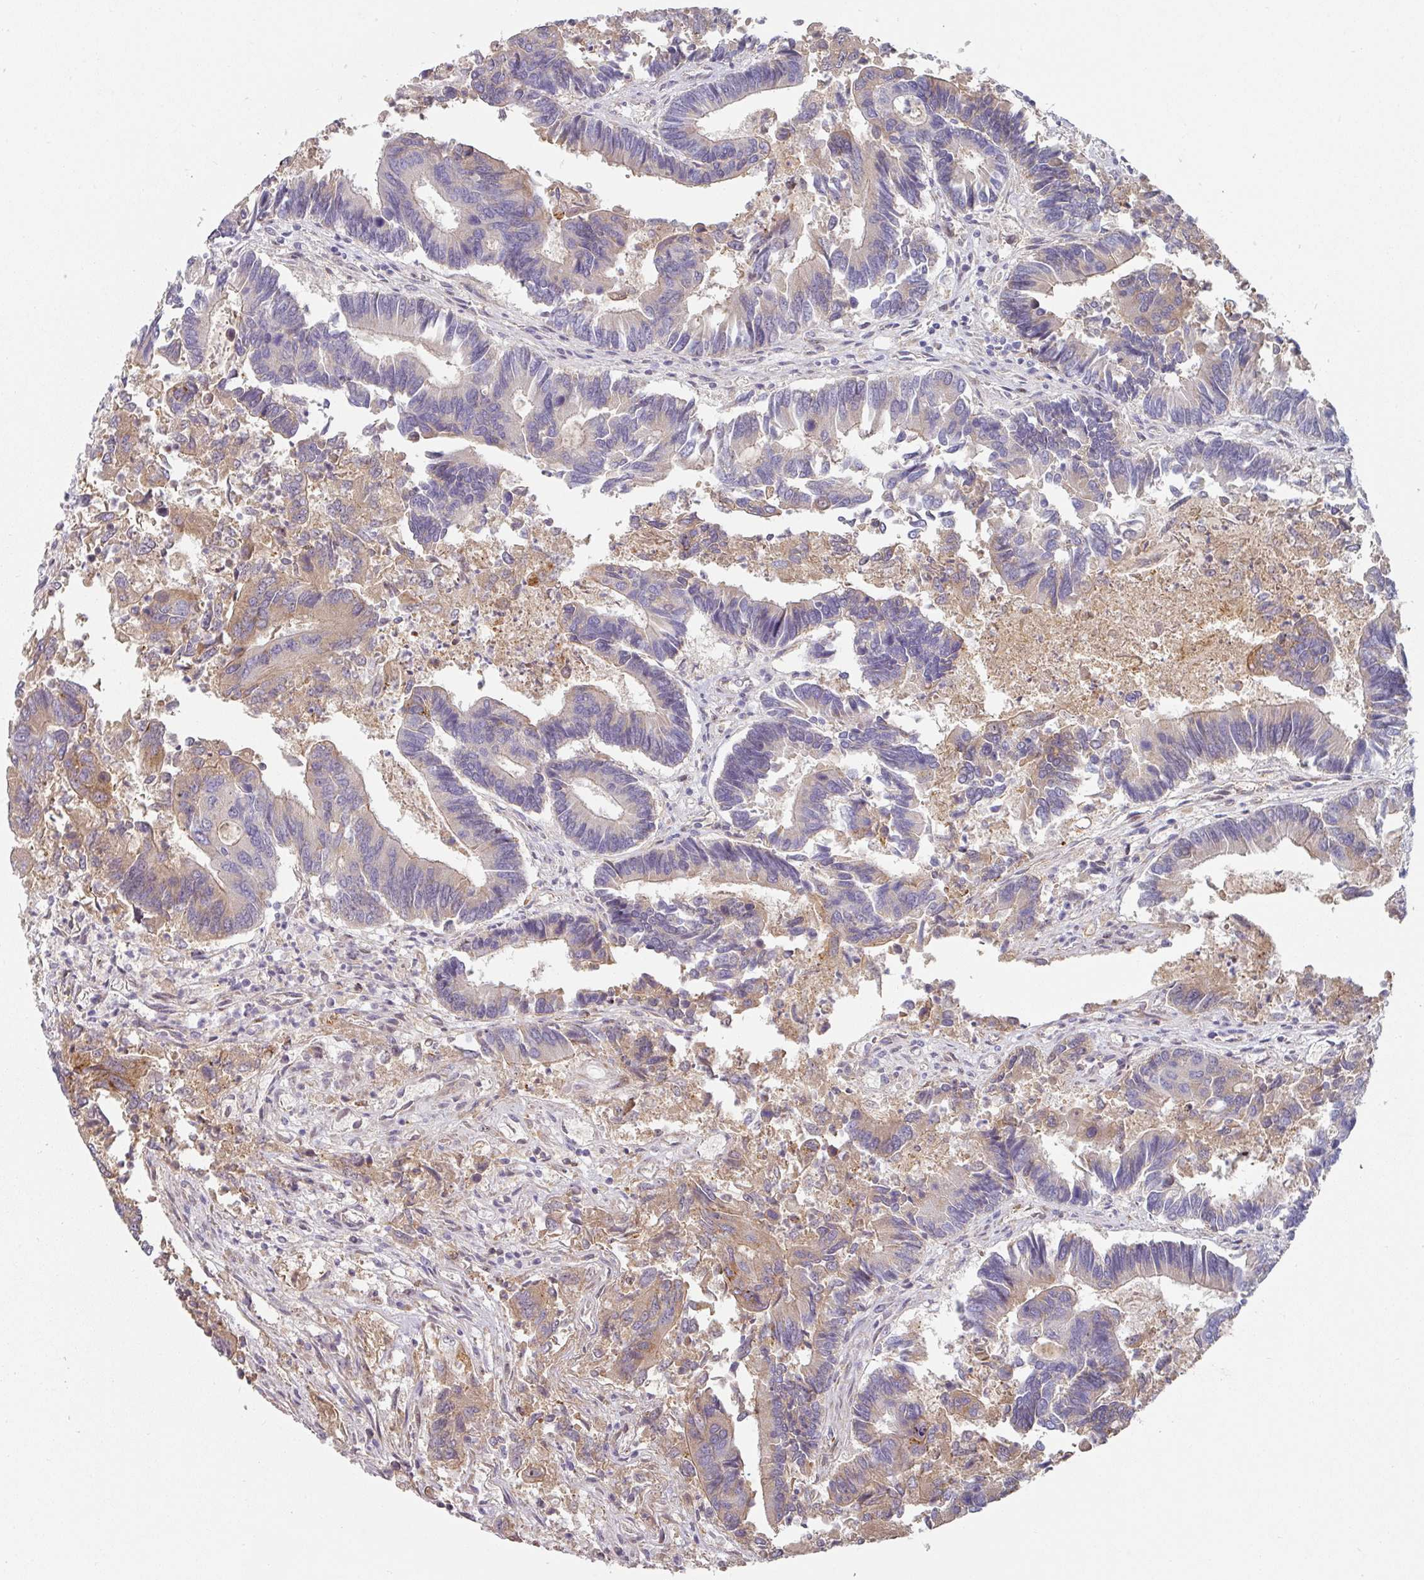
{"staining": {"intensity": "negative", "quantity": "none", "location": "none"}, "tissue": "colorectal cancer", "cell_type": "Tumor cells", "image_type": "cancer", "snomed": [{"axis": "morphology", "description": "Adenocarcinoma, NOS"}, {"axis": "topography", "description": "Colon"}], "caption": "The photomicrograph shows no staining of tumor cells in colorectal cancer. The staining is performed using DAB (3,3'-diaminobenzidine) brown chromogen with nuclei counter-stained in using hematoxylin.", "gene": "CEP78", "patient": {"sex": "female", "age": 67}}